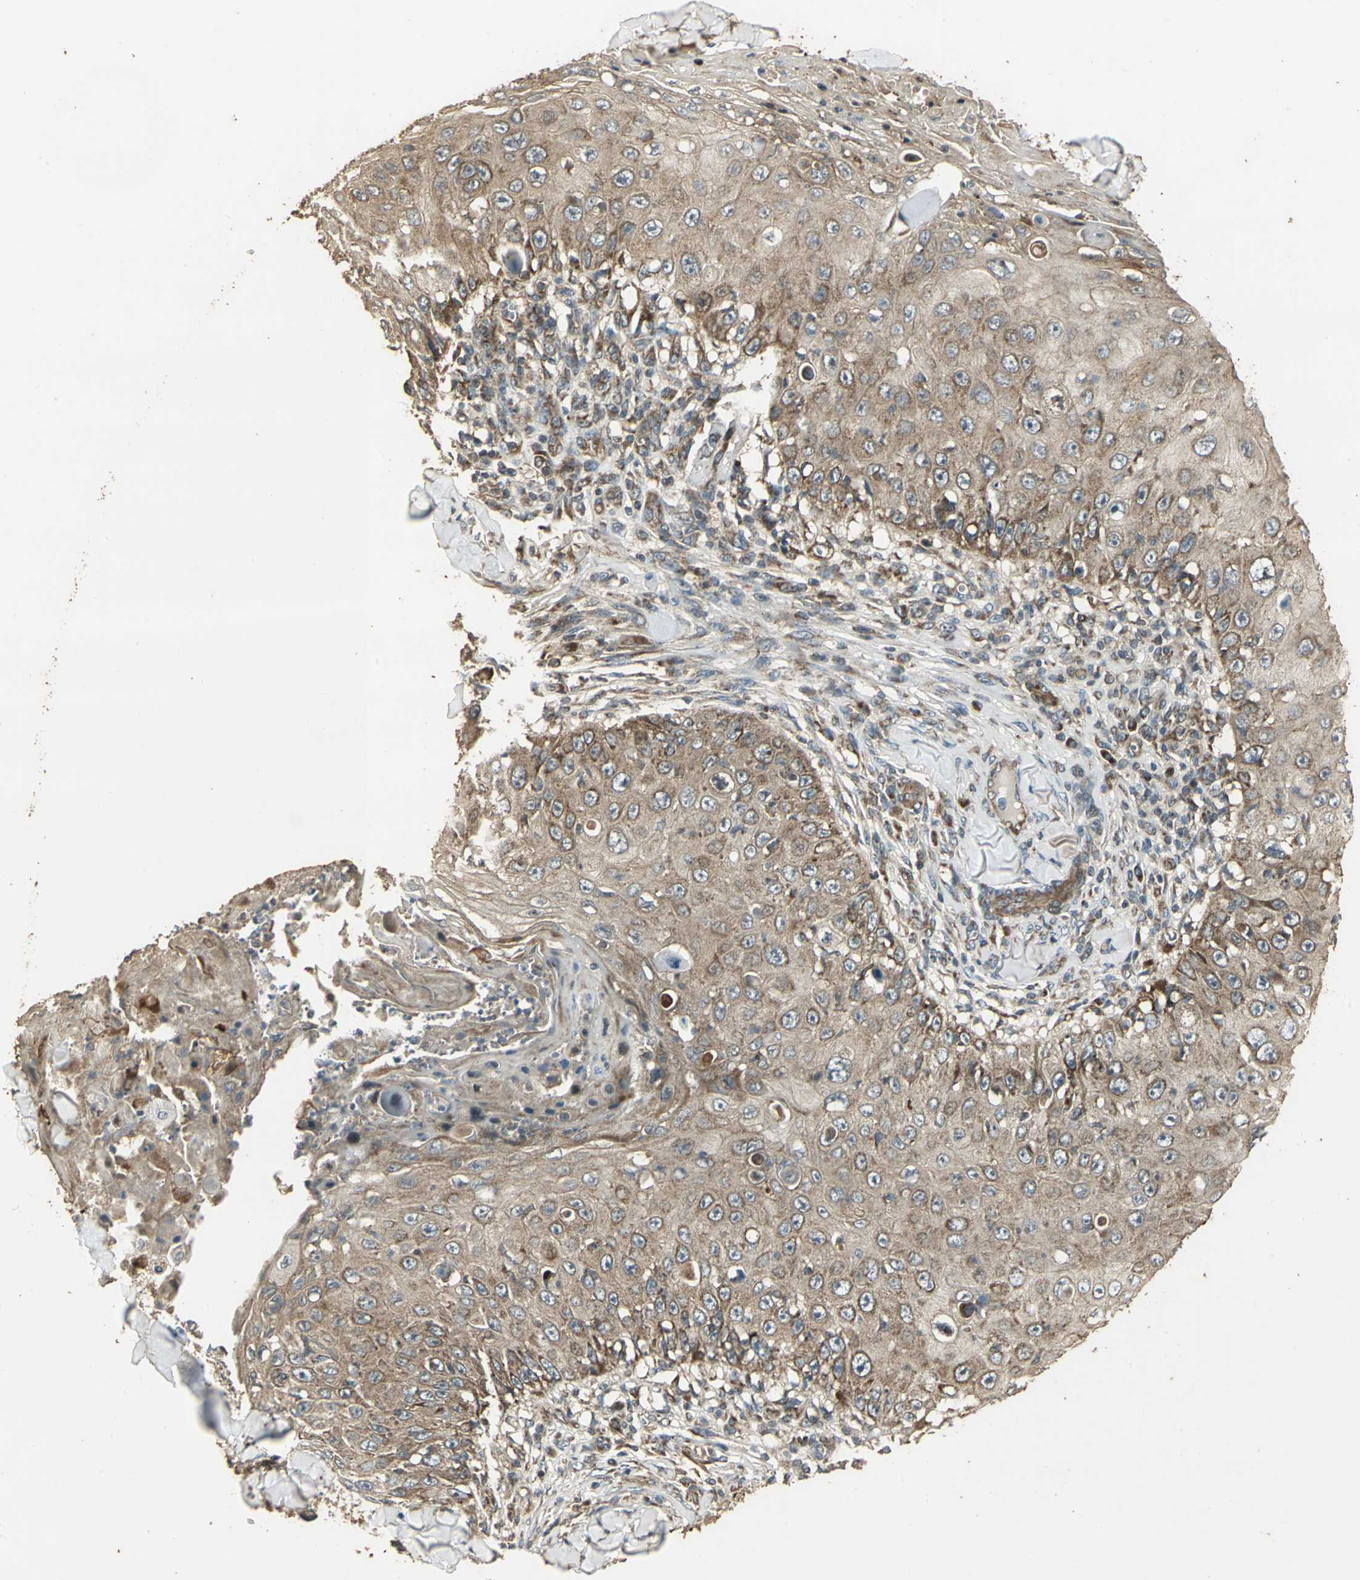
{"staining": {"intensity": "moderate", "quantity": ">75%", "location": "cytoplasmic/membranous"}, "tissue": "skin cancer", "cell_type": "Tumor cells", "image_type": "cancer", "snomed": [{"axis": "morphology", "description": "Squamous cell carcinoma, NOS"}, {"axis": "topography", "description": "Skin"}], "caption": "Skin cancer tissue reveals moderate cytoplasmic/membranous positivity in approximately >75% of tumor cells", "gene": "KANK1", "patient": {"sex": "male", "age": 86}}